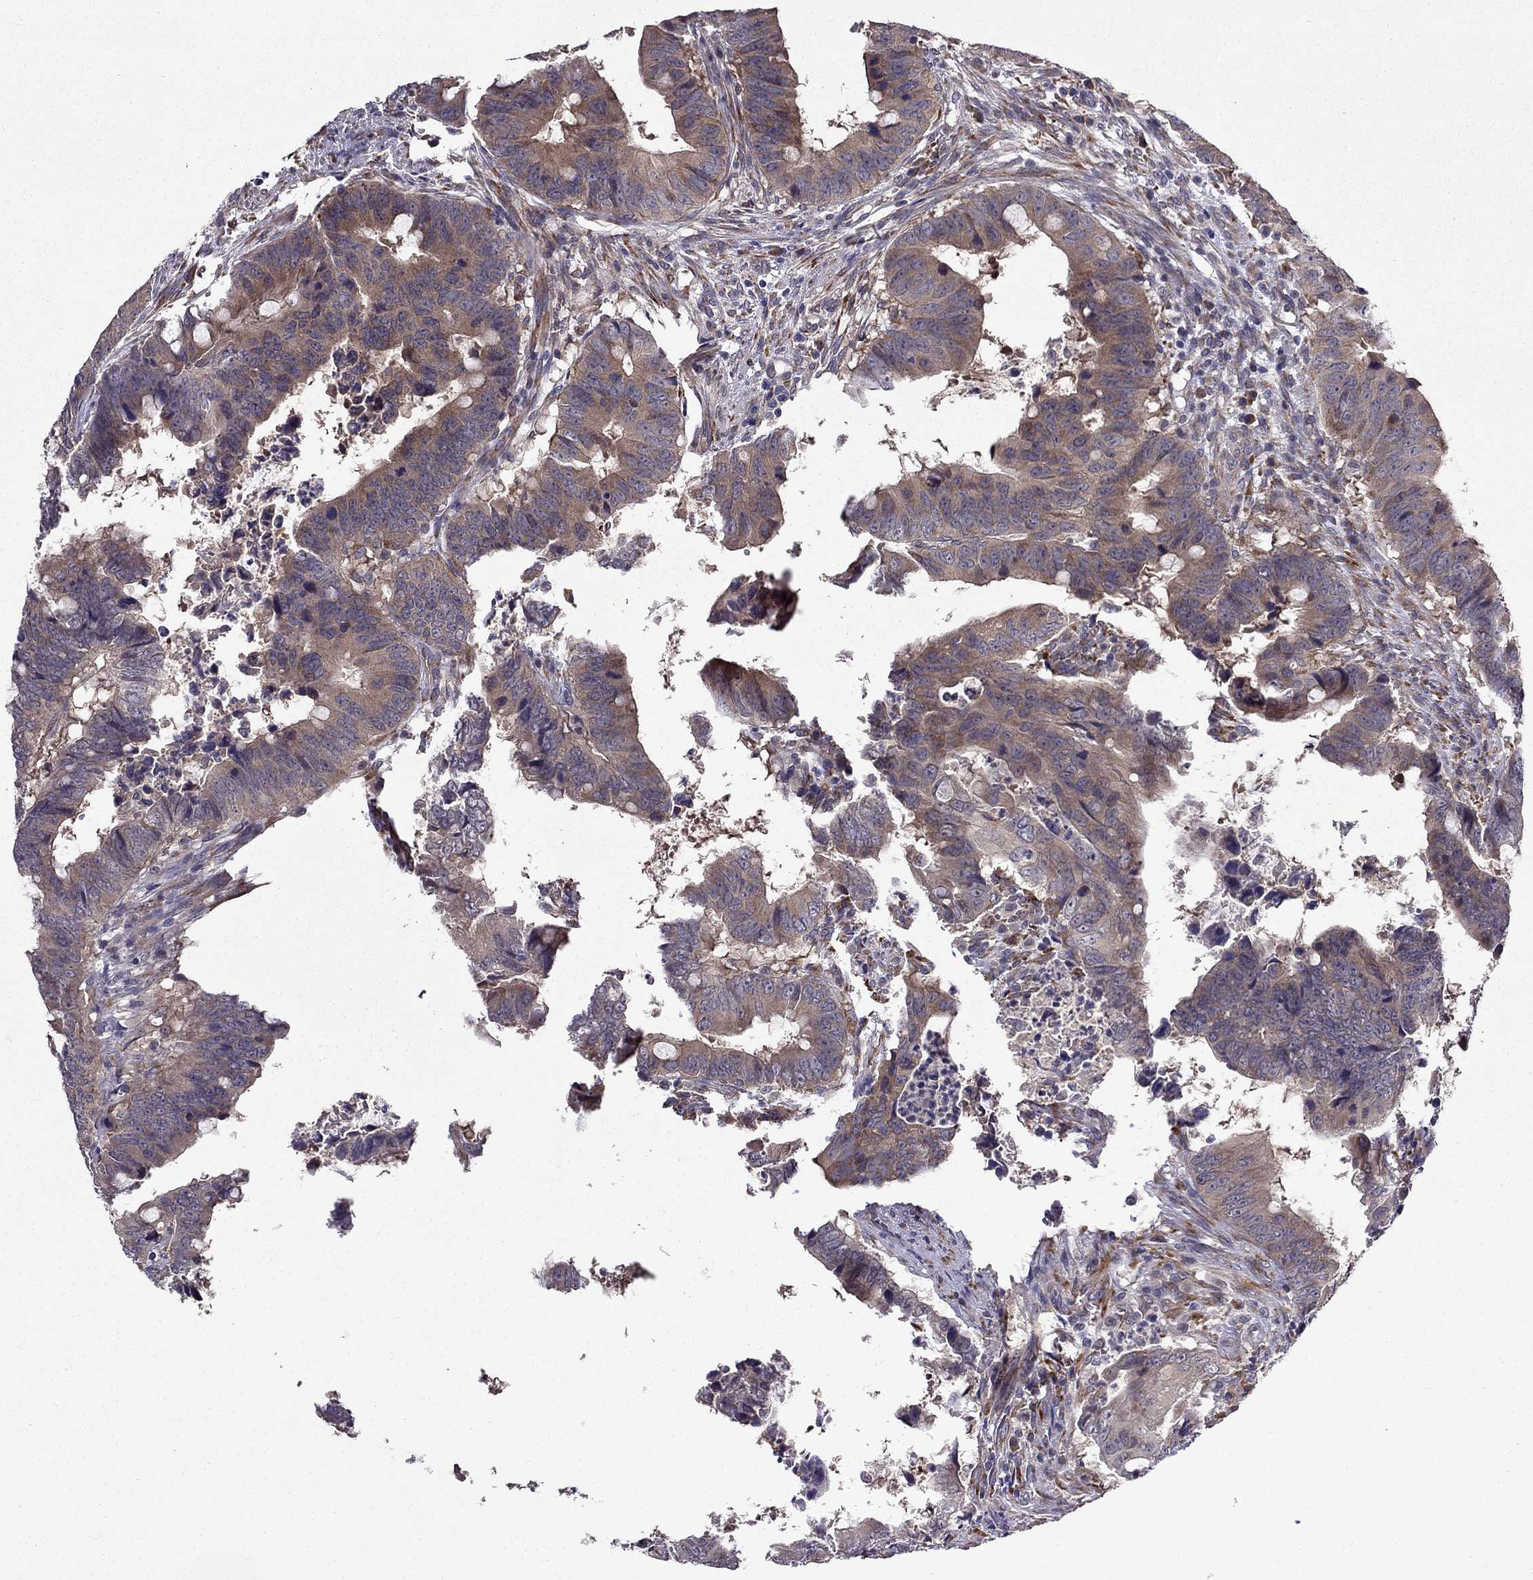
{"staining": {"intensity": "moderate", "quantity": "<25%", "location": "cytoplasmic/membranous"}, "tissue": "colorectal cancer", "cell_type": "Tumor cells", "image_type": "cancer", "snomed": [{"axis": "morphology", "description": "Adenocarcinoma, NOS"}, {"axis": "topography", "description": "Colon"}], "caption": "Tumor cells reveal moderate cytoplasmic/membranous staining in approximately <25% of cells in colorectal cancer.", "gene": "ARHGEF28", "patient": {"sex": "female", "age": 82}}